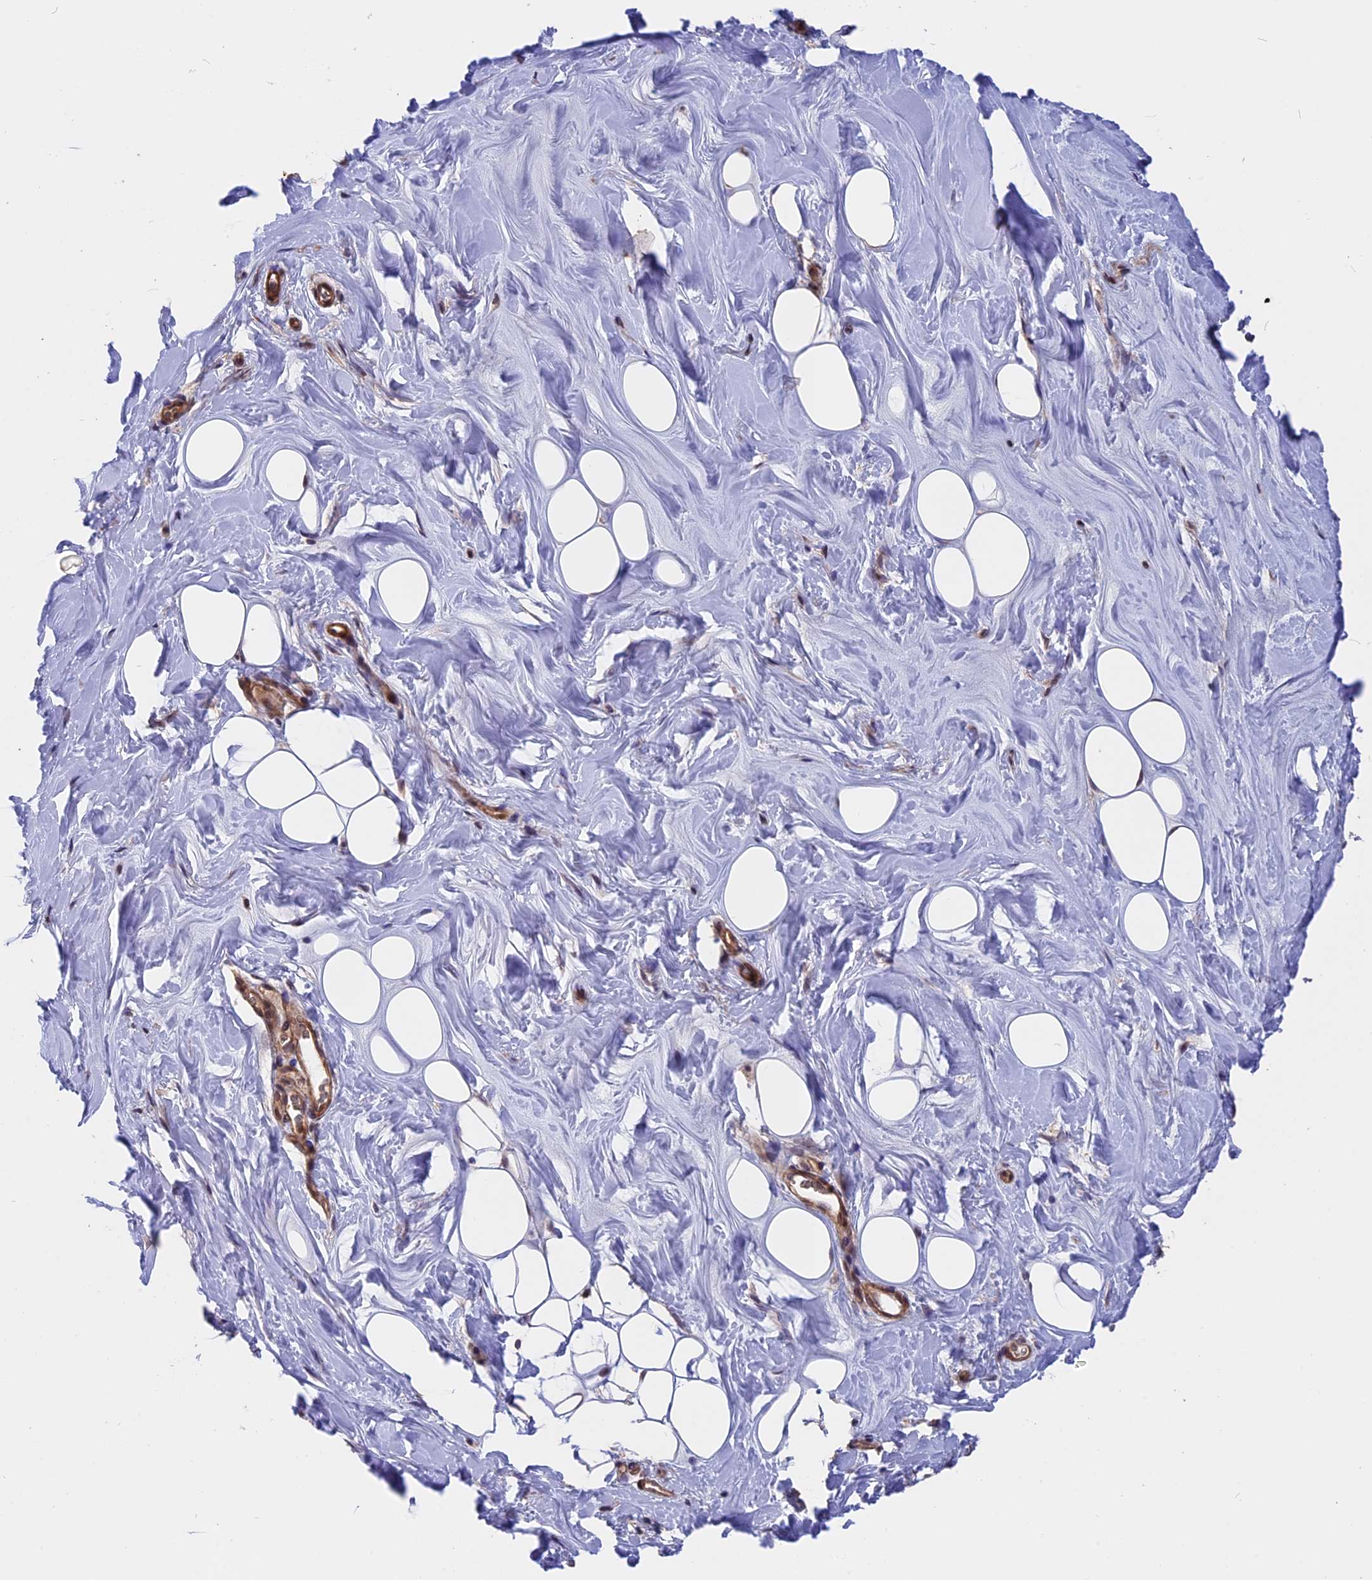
{"staining": {"intensity": "negative", "quantity": "none", "location": "none"}, "tissue": "adipose tissue", "cell_type": "Adipocytes", "image_type": "normal", "snomed": [{"axis": "morphology", "description": "Normal tissue, NOS"}, {"axis": "topography", "description": "Breast"}], "caption": "The immunohistochemistry (IHC) image has no significant positivity in adipocytes of adipose tissue.", "gene": "ZC3H10", "patient": {"sex": "female", "age": 26}}